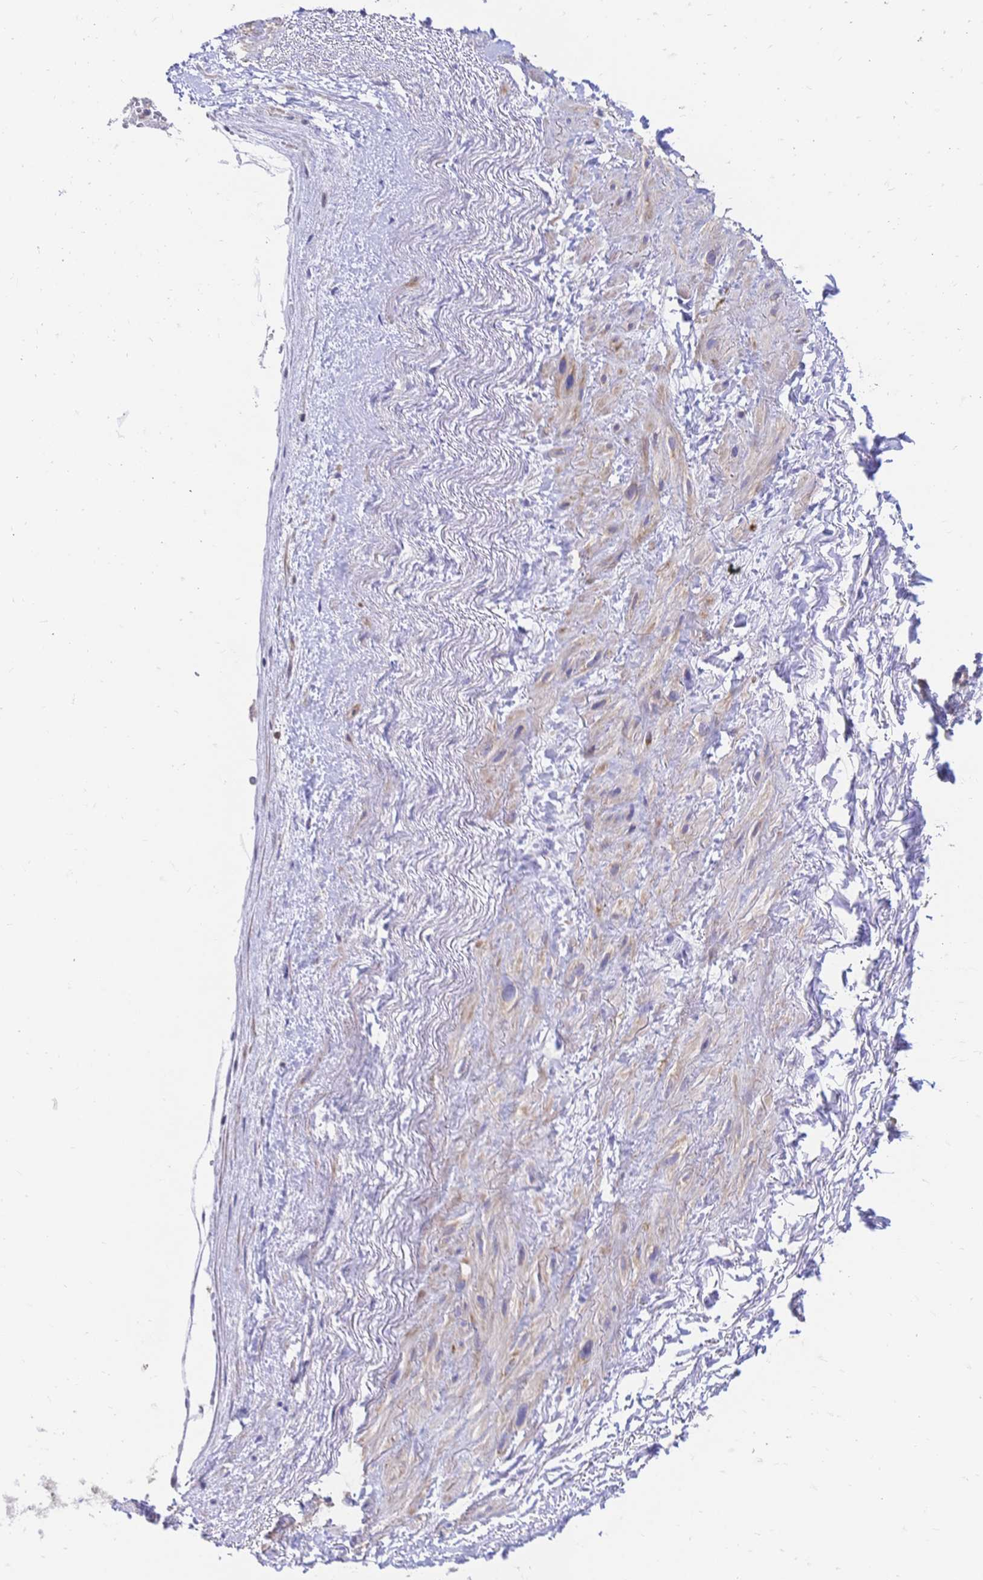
{"staining": {"intensity": "moderate", "quantity": "25%-75%", "location": "cytoplasmic/membranous"}, "tissue": "heart muscle", "cell_type": "Cardiomyocytes", "image_type": "normal", "snomed": [{"axis": "morphology", "description": "Normal tissue, NOS"}, {"axis": "topography", "description": "Heart"}], "caption": "Immunohistochemical staining of unremarkable human heart muscle exhibits moderate cytoplasmic/membranous protein staining in approximately 25%-75% of cardiomyocytes. (Brightfield microscopy of DAB IHC at high magnification).", "gene": "CLEC18A", "patient": {"sex": "male", "age": 62}}